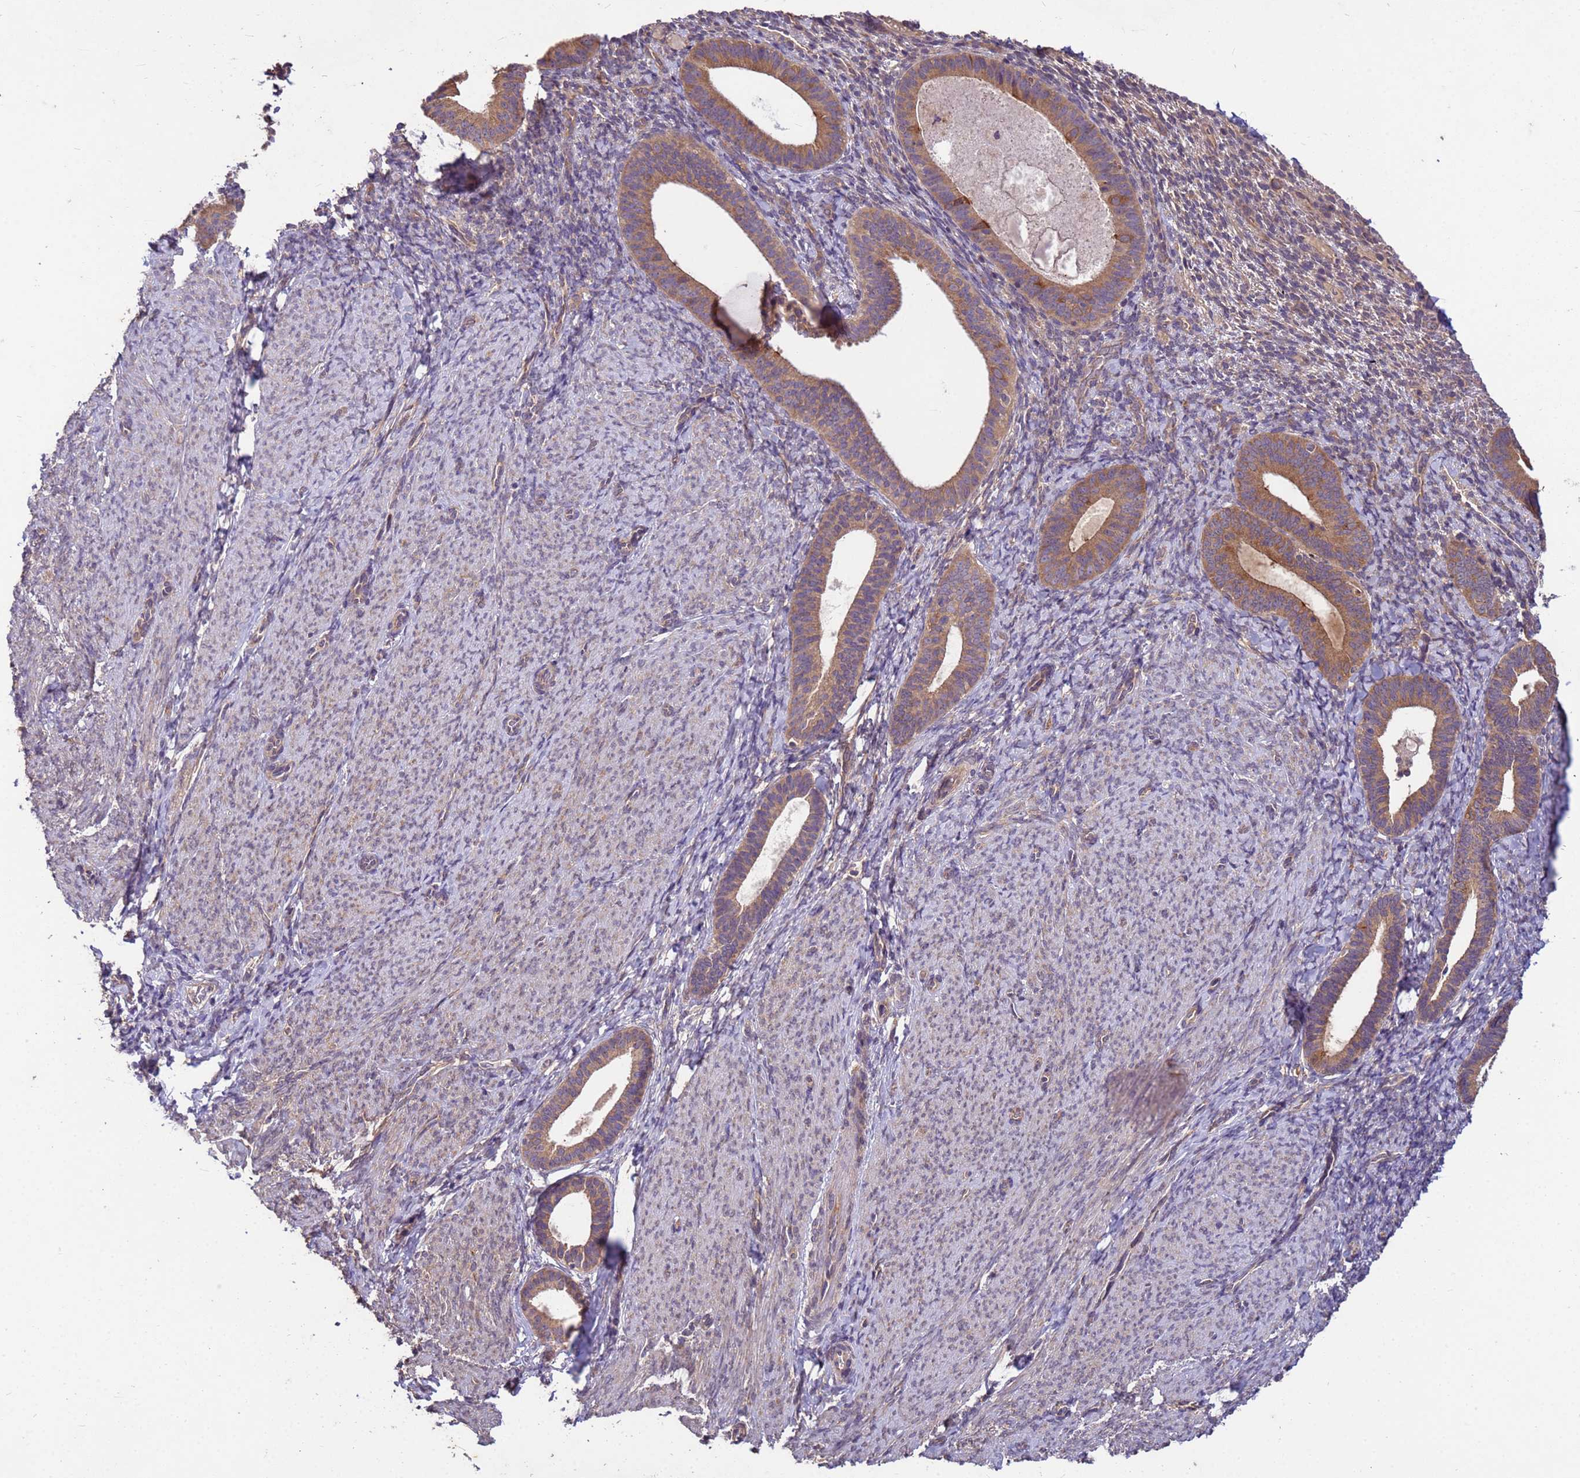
{"staining": {"intensity": "weak", "quantity": ">75%", "location": "cytoplasmic/membranous"}, "tissue": "endometrium", "cell_type": "Cells in endometrial stroma", "image_type": "normal", "snomed": [{"axis": "morphology", "description": "Normal tissue, NOS"}, {"axis": "topography", "description": "Endometrium"}], "caption": "Weak cytoplasmic/membranous protein expression is appreciated in about >75% of cells in endometrial stroma in endometrium.", "gene": "PPP2CA", "patient": {"sex": "female", "age": 65}}